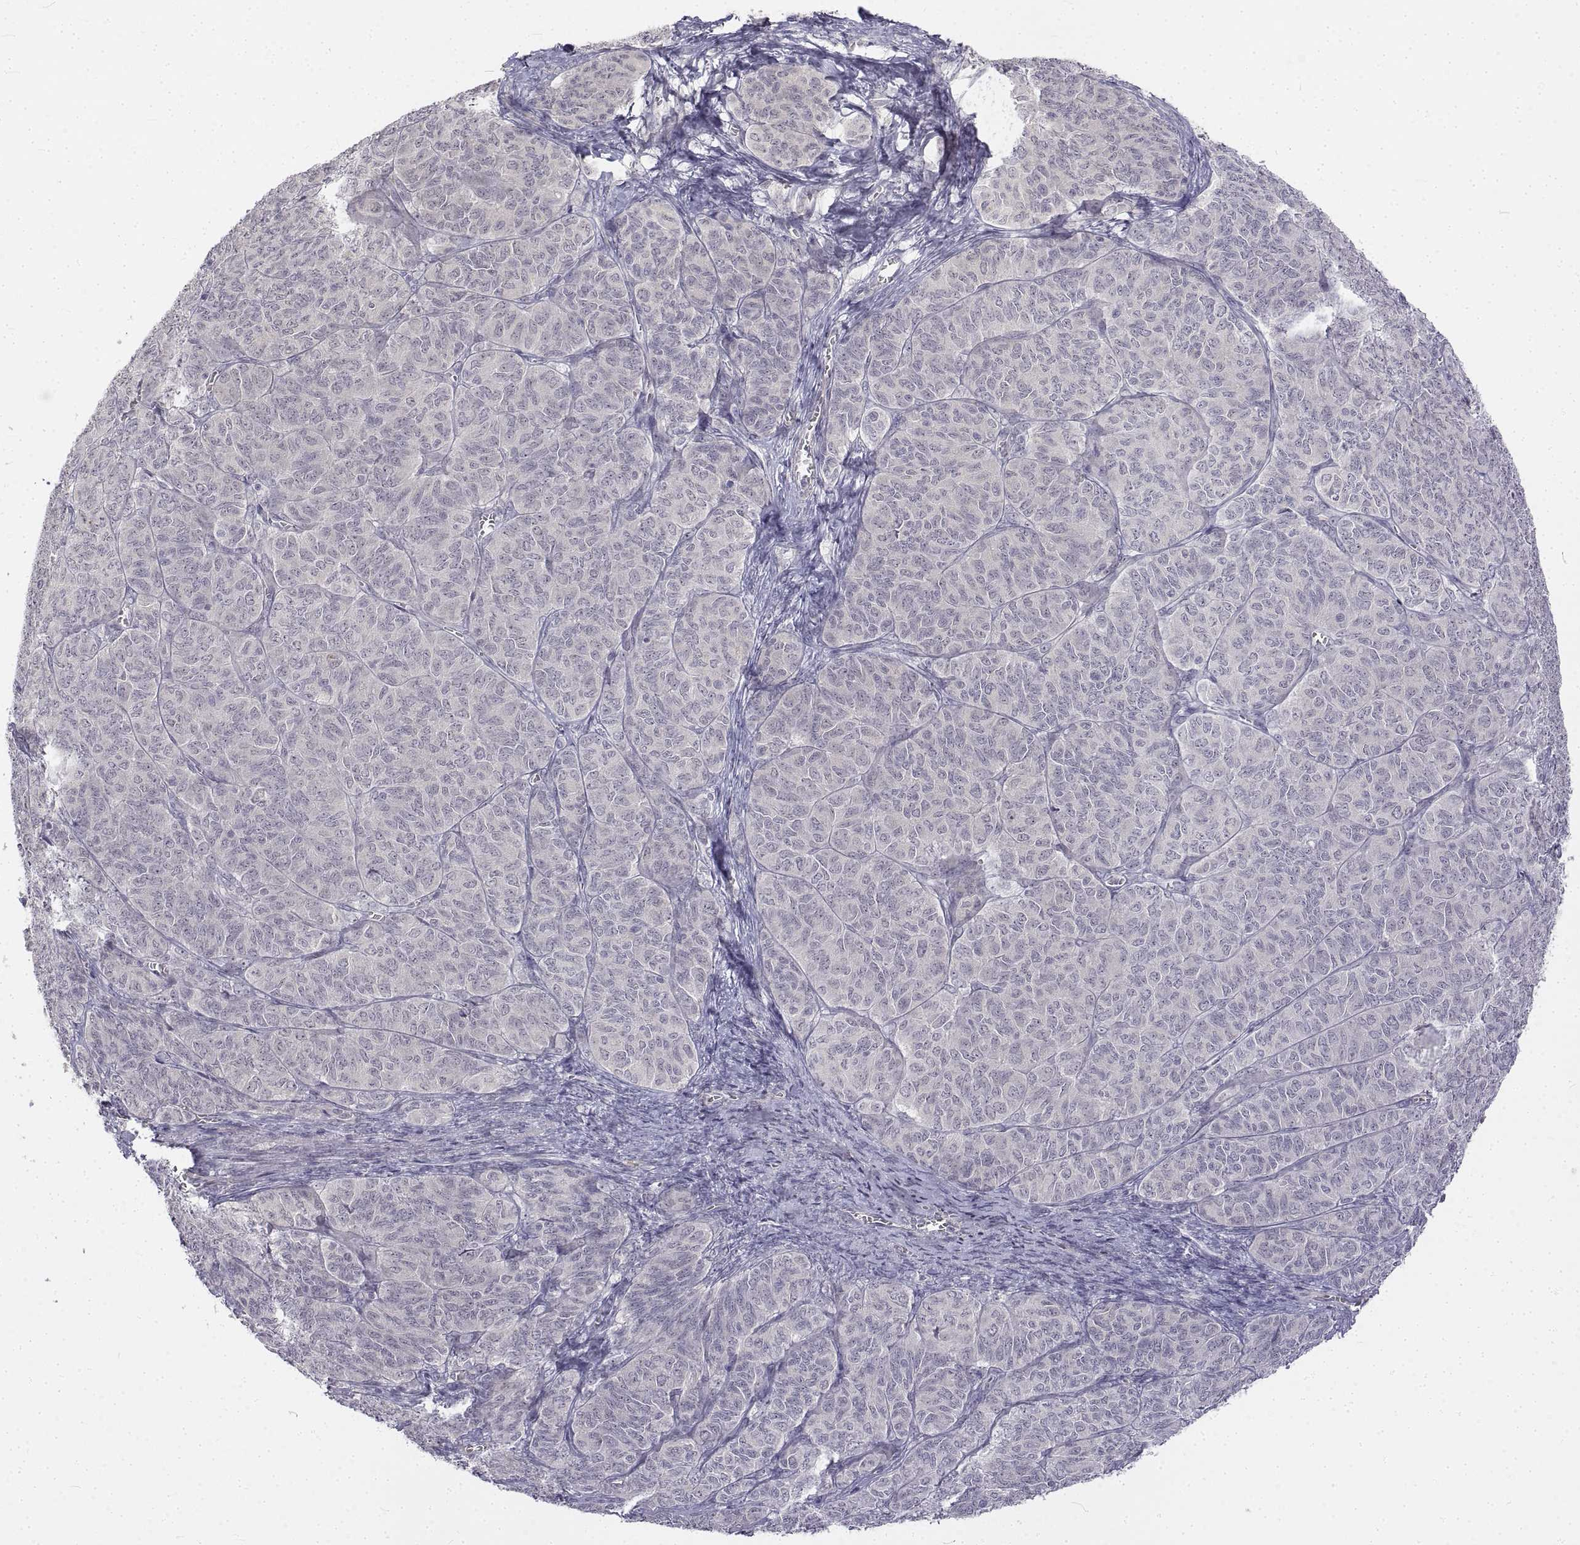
{"staining": {"intensity": "negative", "quantity": "none", "location": "none"}, "tissue": "ovarian cancer", "cell_type": "Tumor cells", "image_type": "cancer", "snomed": [{"axis": "morphology", "description": "Carcinoma, endometroid"}, {"axis": "topography", "description": "Ovary"}], "caption": "This micrograph is of endometroid carcinoma (ovarian) stained with IHC to label a protein in brown with the nuclei are counter-stained blue. There is no positivity in tumor cells.", "gene": "ANO2", "patient": {"sex": "female", "age": 80}}